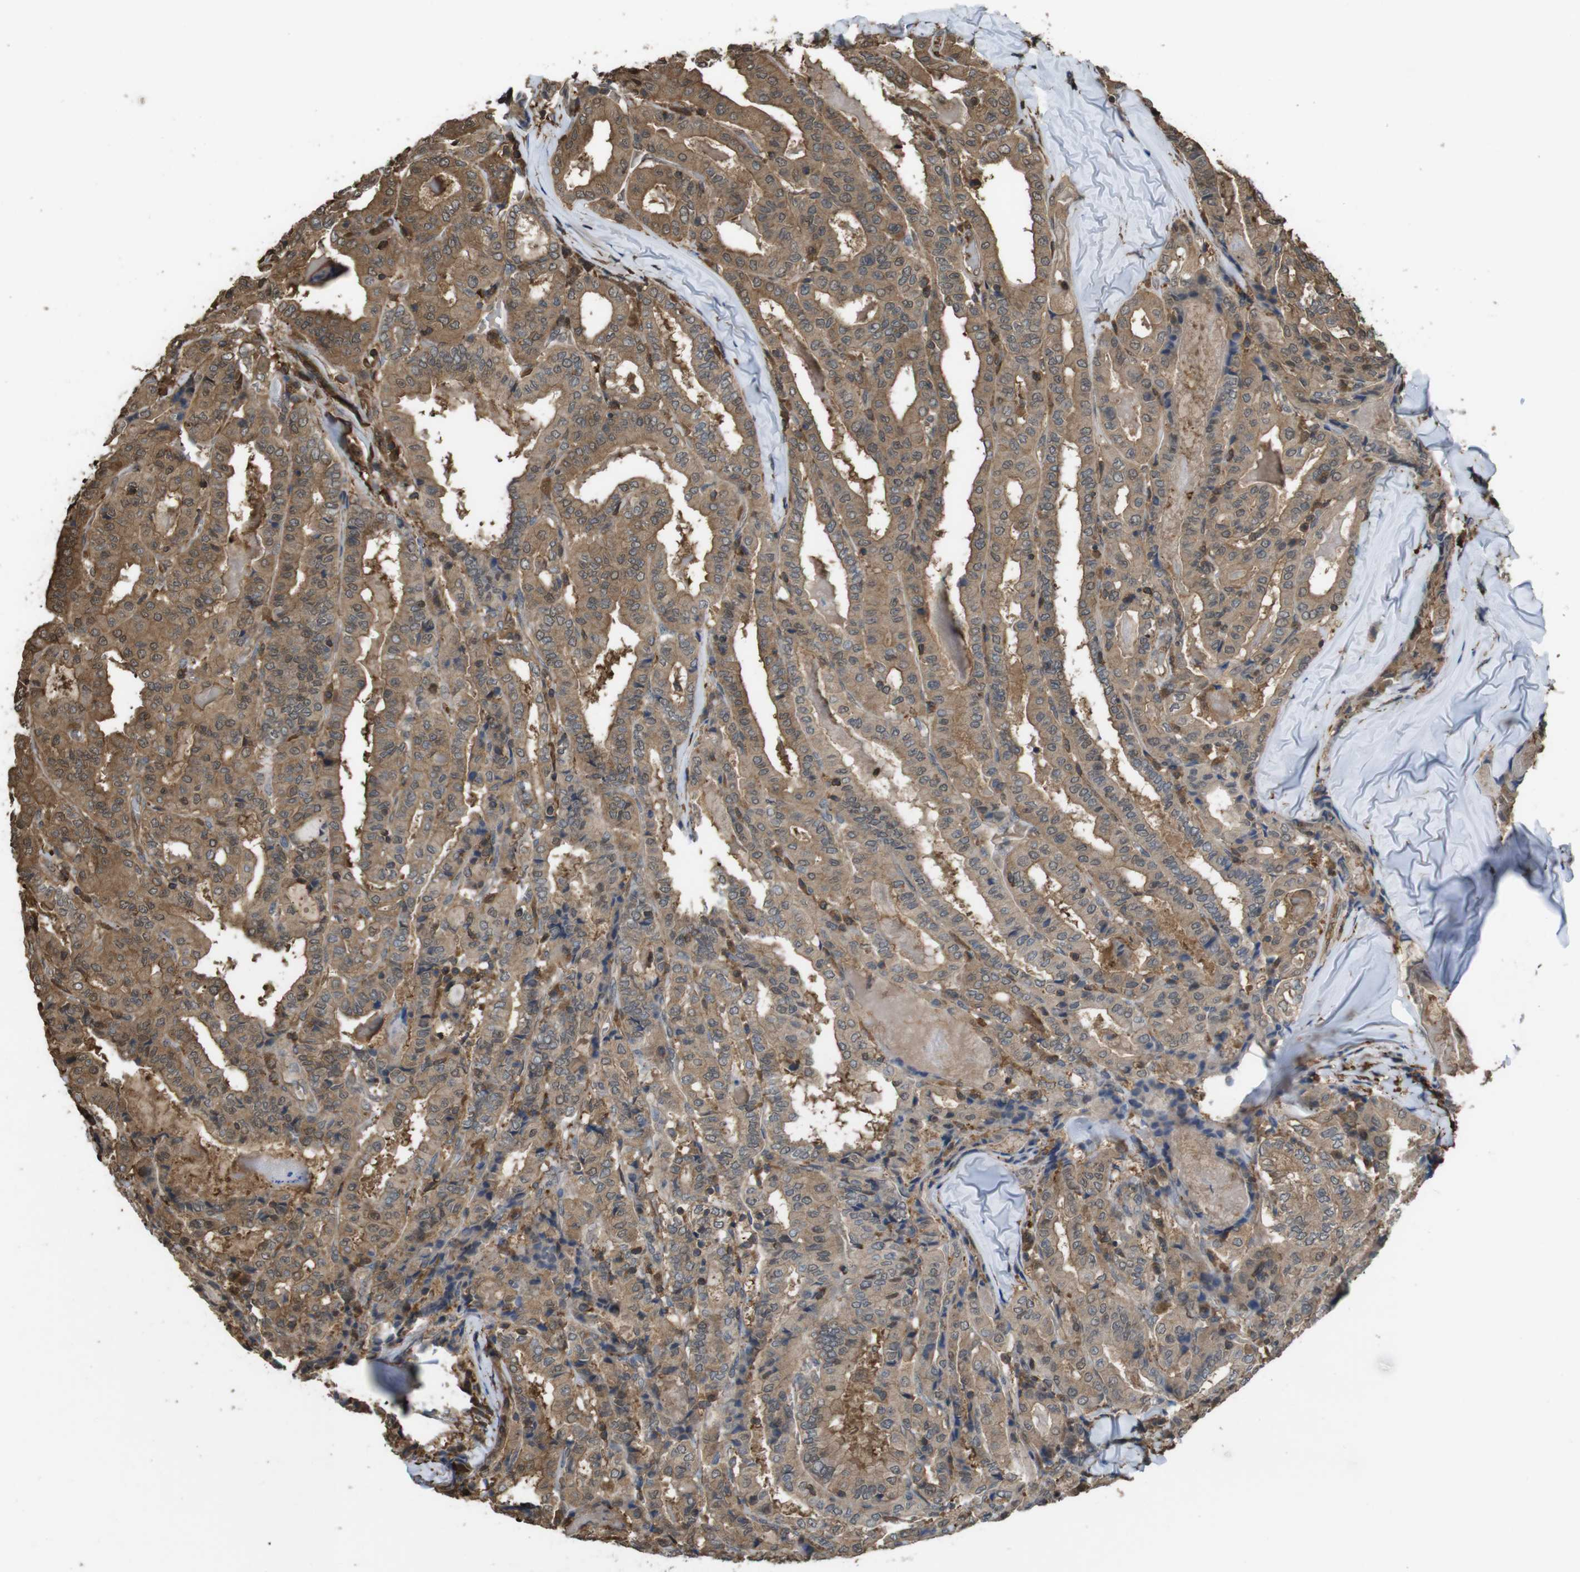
{"staining": {"intensity": "moderate", "quantity": ">75%", "location": "cytoplasmic/membranous"}, "tissue": "thyroid cancer", "cell_type": "Tumor cells", "image_type": "cancer", "snomed": [{"axis": "morphology", "description": "Papillary adenocarcinoma, NOS"}, {"axis": "topography", "description": "Thyroid gland"}], "caption": "Immunohistochemical staining of papillary adenocarcinoma (thyroid) shows medium levels of moderate cytoplasmic/membranous expression in approximately >75% of tumor cells. (Stains: DAB in brown, nuclei in blue, Microscopy: brightfield microscopy at high magnification).", "gene": "ARHGDIA", "patient": {"sex": "female", "age": 42}}